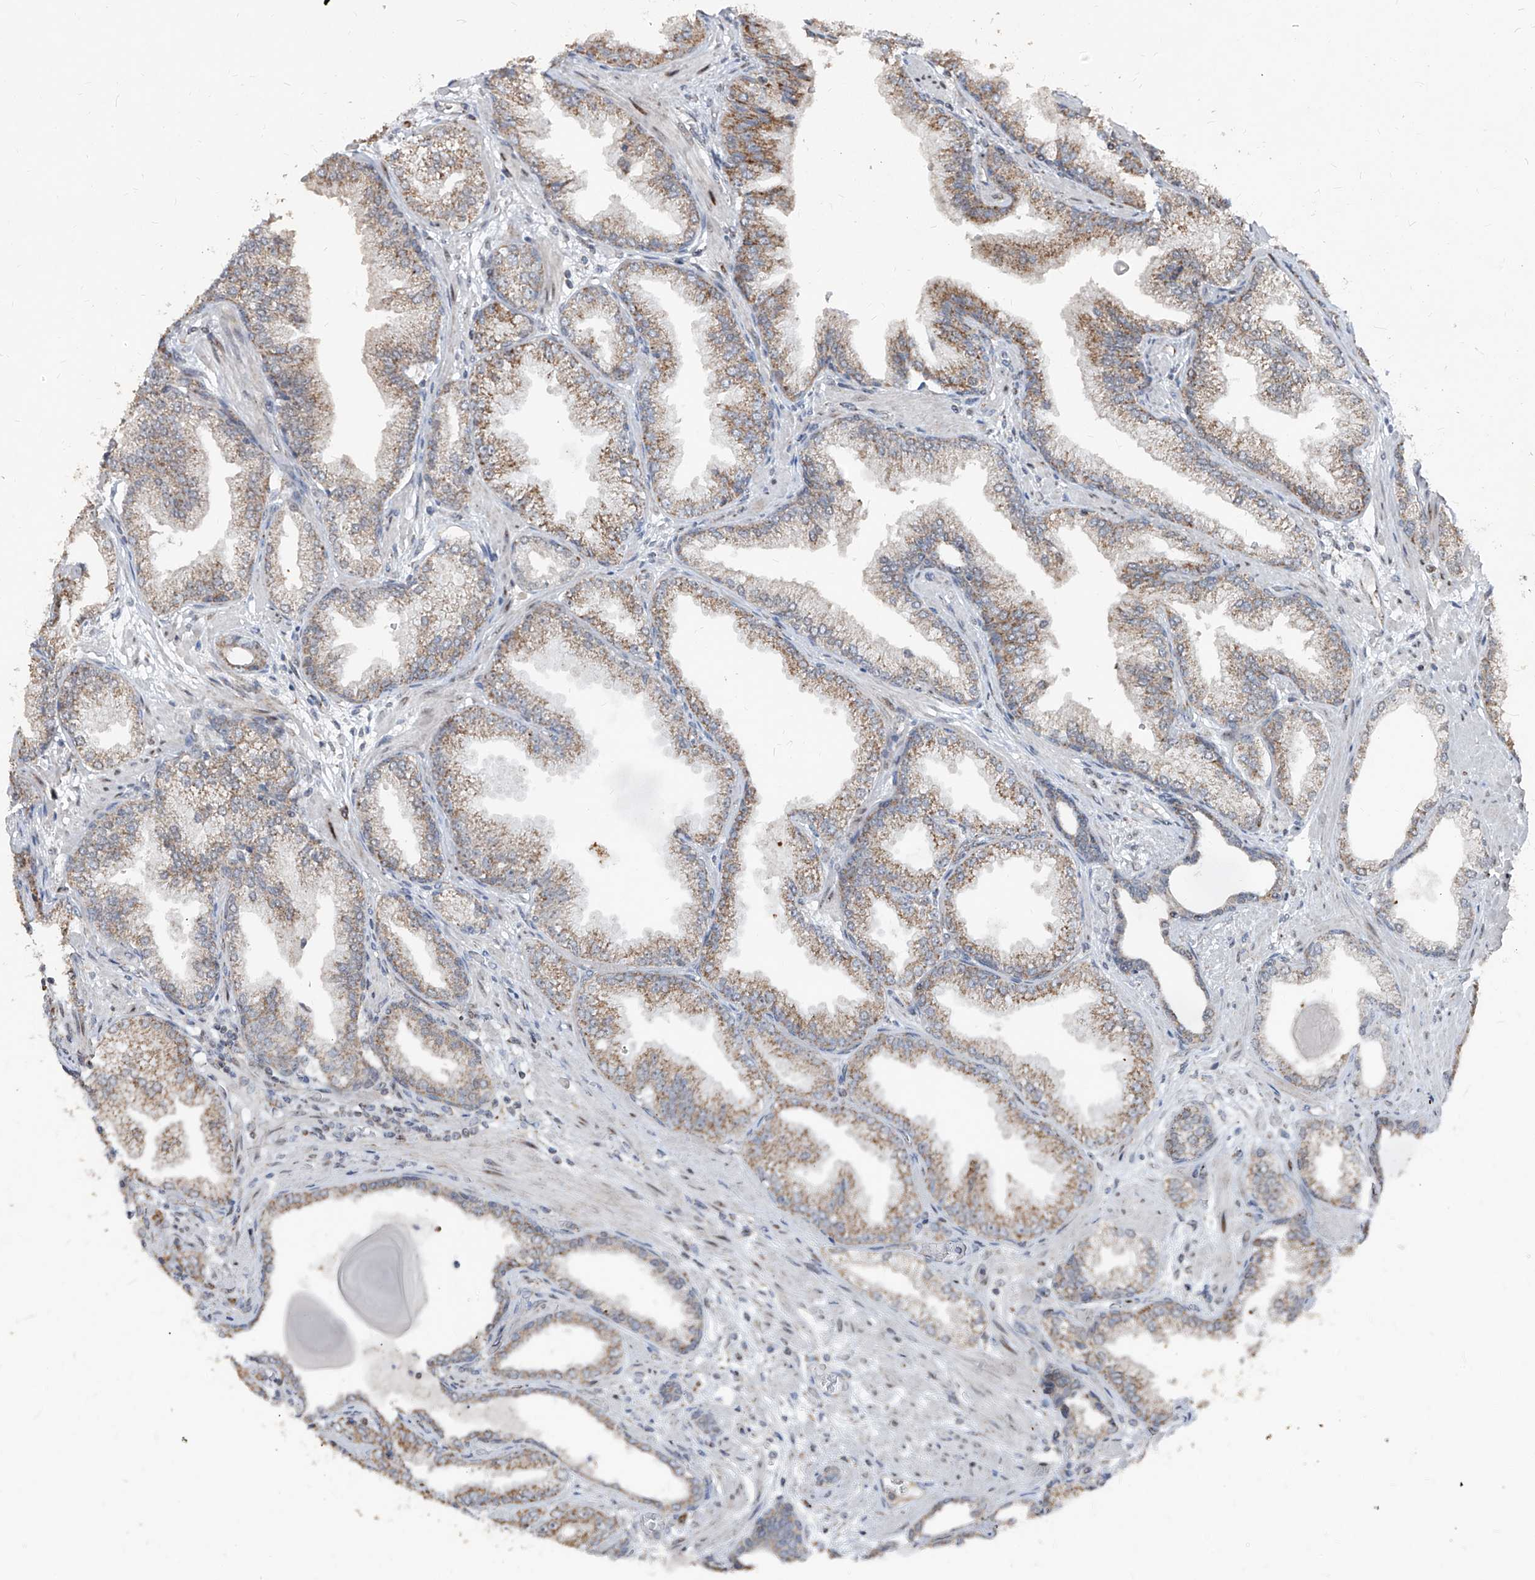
{"staining": {"intensity": "moderate", "quantity": ">75%", "location": "cytoplasmic/membranous"}, "tissue": "prostate cancer", "cell_type": "Tumor cells", "image_type": "cancer", "snomed": [{"axis": "morphology", "description": "Adenocarcinoma, High grade"}, {"axis": "topography", "description": "Prostate"}], "caption": "Prostate cancer stained for a protein shows moderate cytoplasmic/membranous positivity in tumor cells.", "gene": "NDUFB3", "patient": {"sex": "male", "age": 71}}